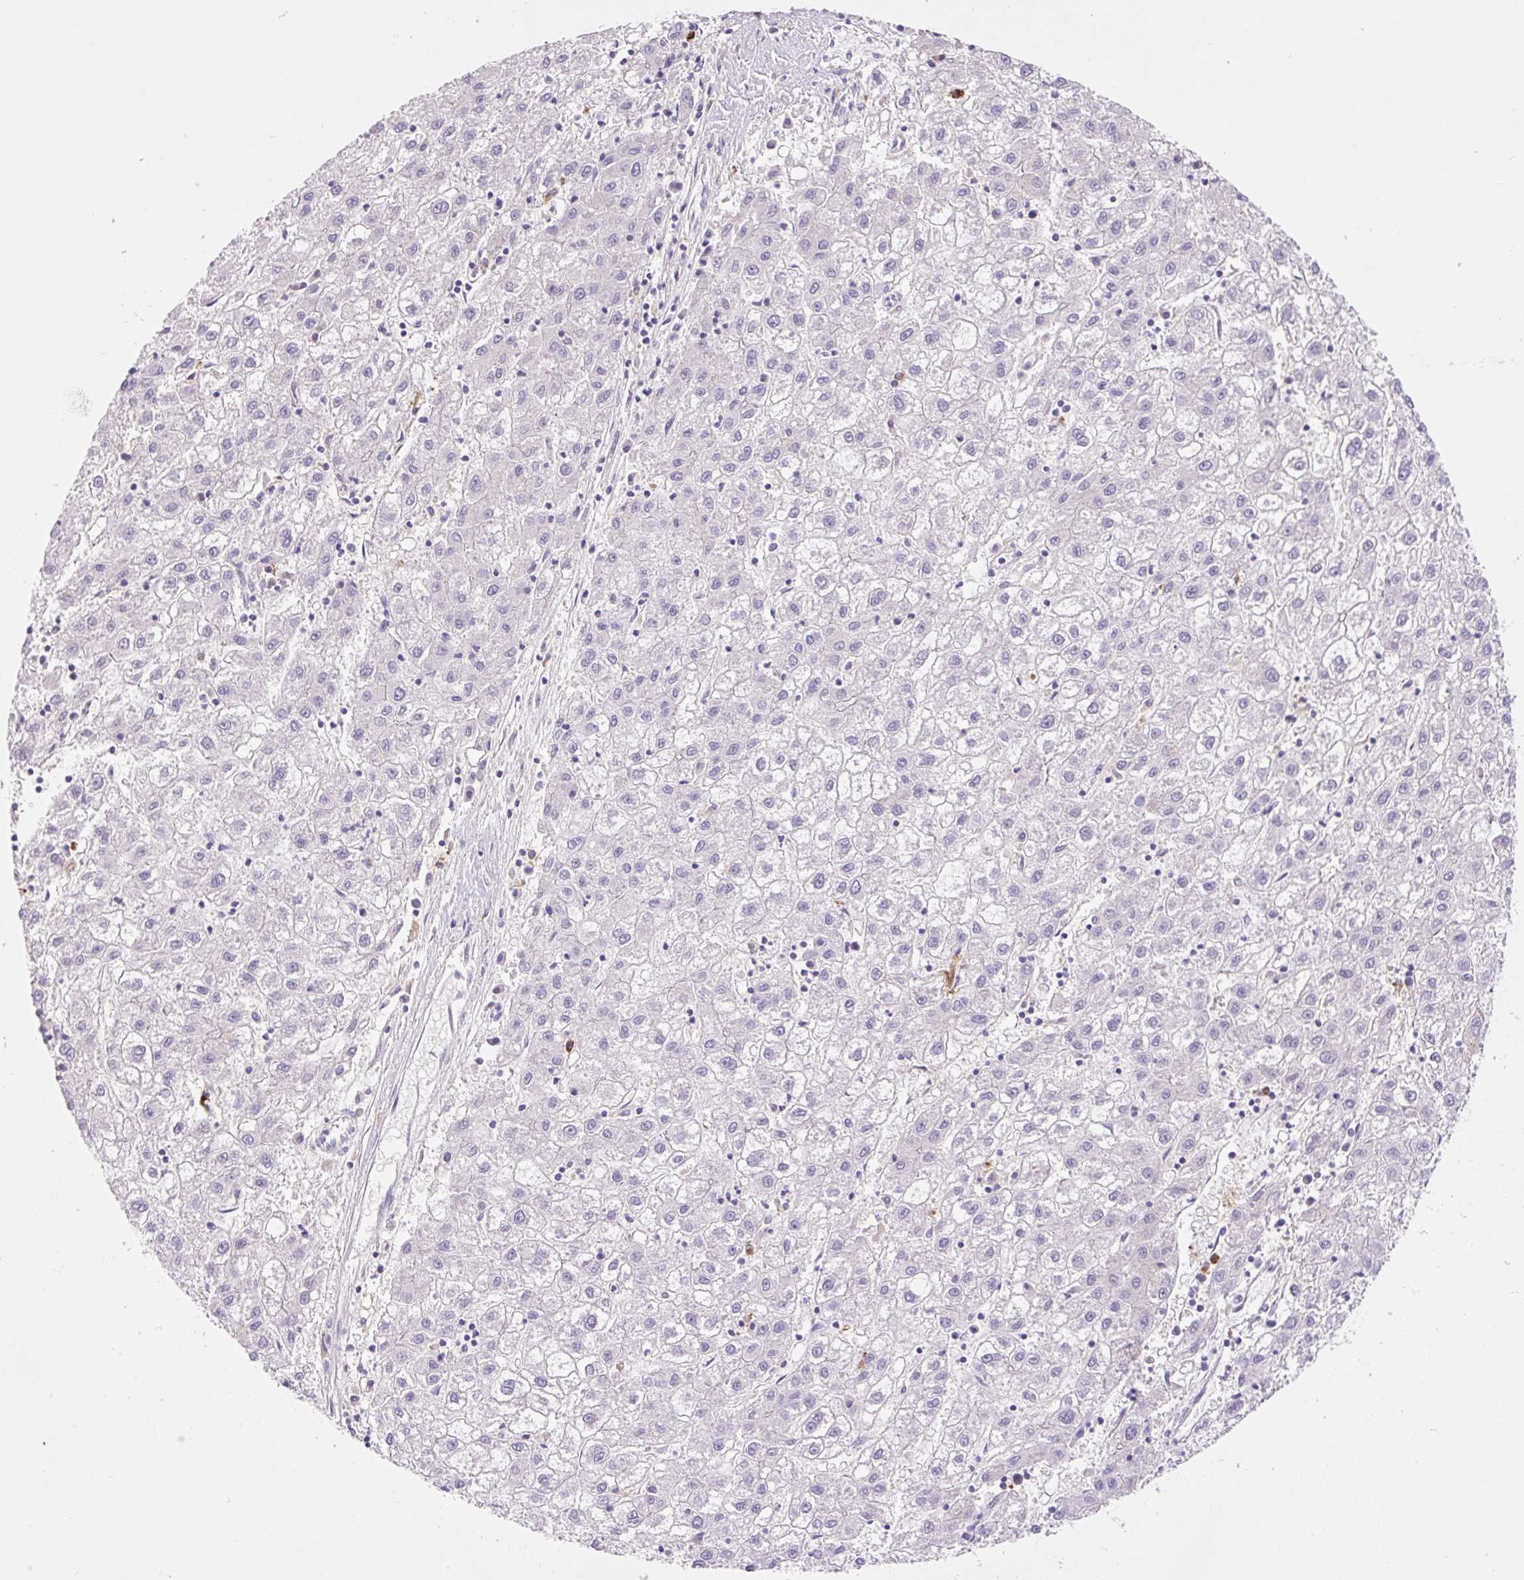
{"staining": {"intensity": "negative", "quantity": "none", "location": "none"}, "tissue": "liver cancer", "cell_type": "Tumor cells", "image_type": "cancer", "snomed": [{"axis": "morphology", "description": "Carcinoma, Hepatocellular, NOS"}, {"axis": "topography", "description": "Liver"}], "caption": "An immunohistochemistry (IHC) photomicrograph of liver cancer (hepatocellular carcinoma) is shown. There is no staining in tumor cells of liver cancer (hepatocellular carcinoma).", "gene": "TDRD15", "patient": {"sex": "male", "age": 72}}